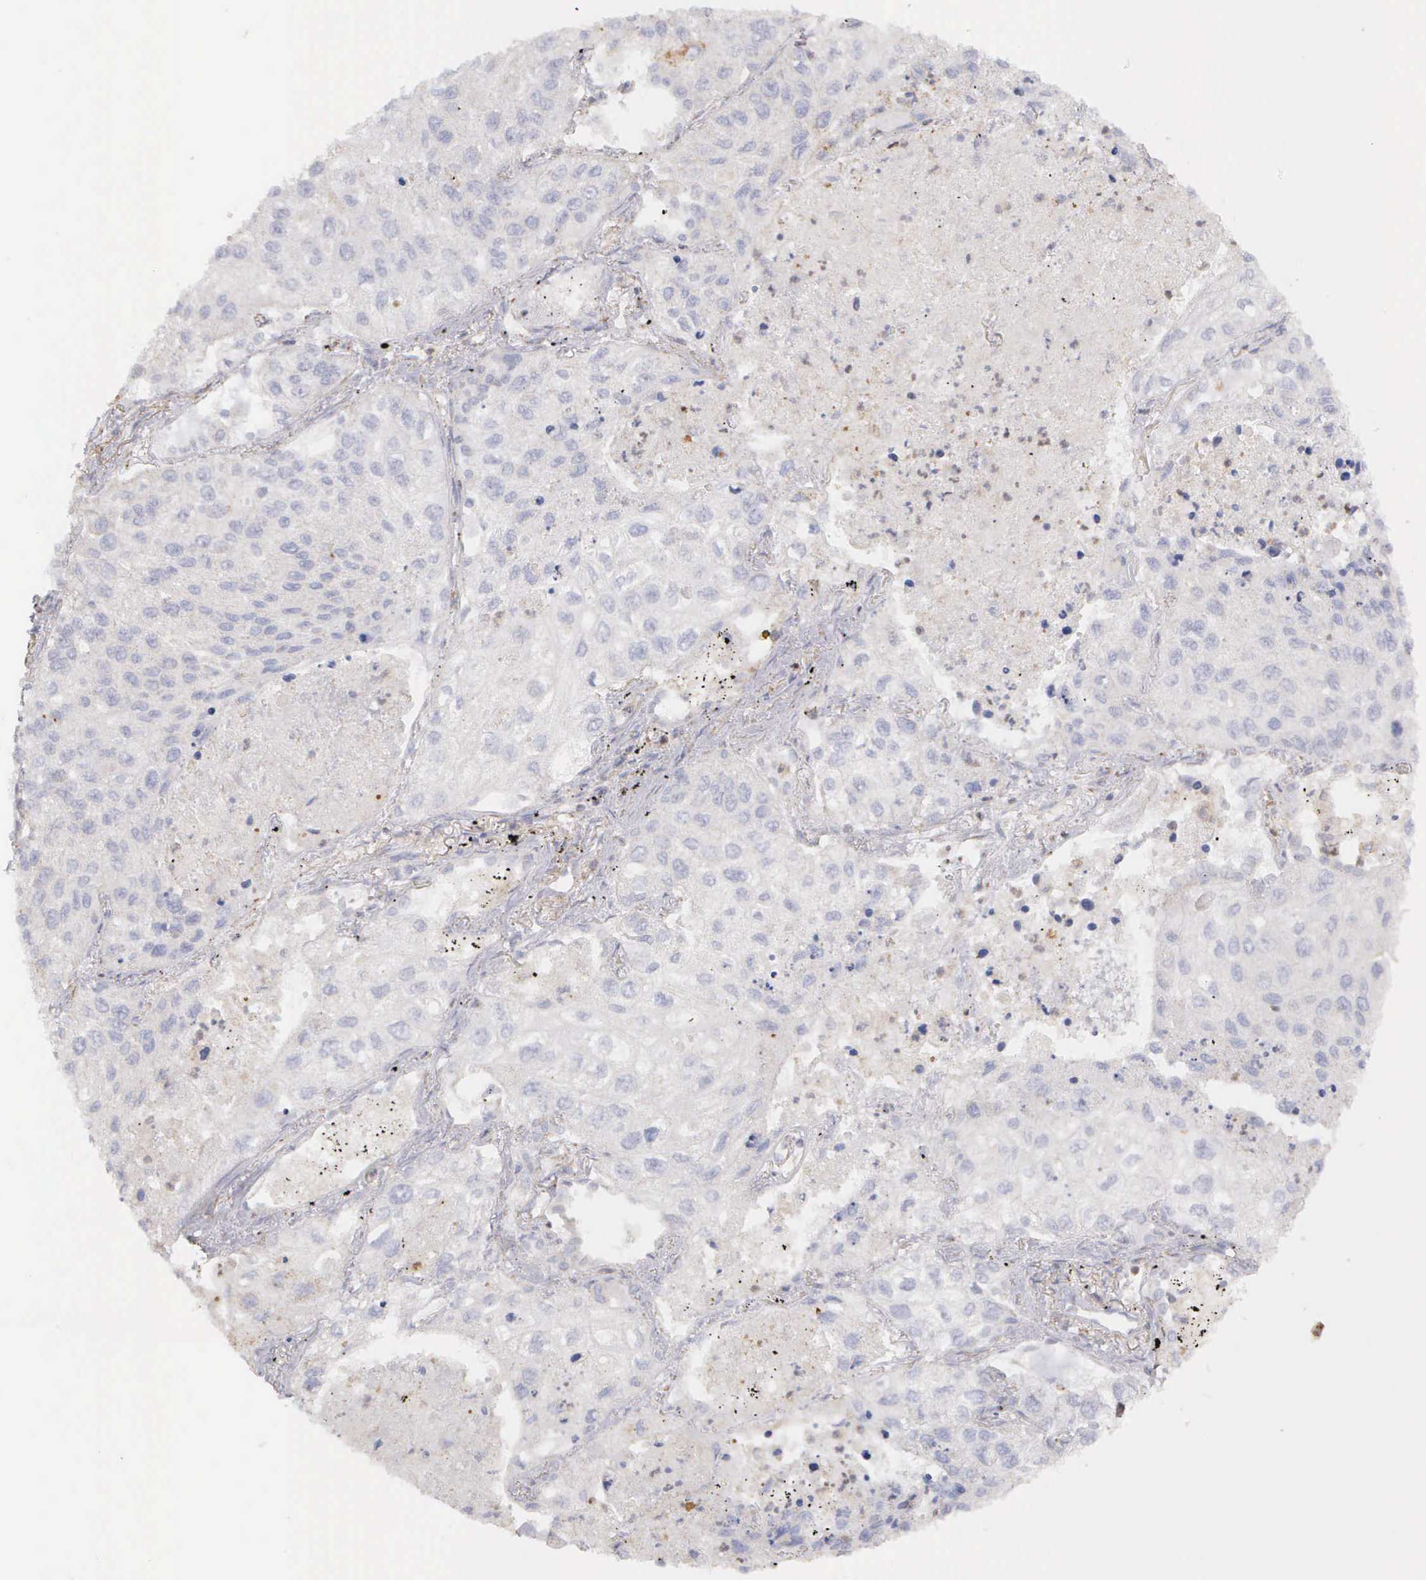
{"staining": {"intensity": "weak", "quantity": "<25%", "location": "cytoplasmic/membranous"}, "tissue": "lung cancer", "cell_type": "Tumor cells", "image_type": "cancer", "snomed": [{"axis": "morphology", "description": "Squamous cell carcinoma, NOS"}, {"axis": "topography", "description": "Lung"}], "caption": "High magnification brightfield microscopy of lung cancer (squamous cell carcinoma) stained with DAB (3,3'-diaminobenzidine) (brown) and counterstained with hematoxylin (blue): tumor cells show no significant positivity.", "gene": "ARHGAP4", "patient": {"sex": "male", "age": 75}}